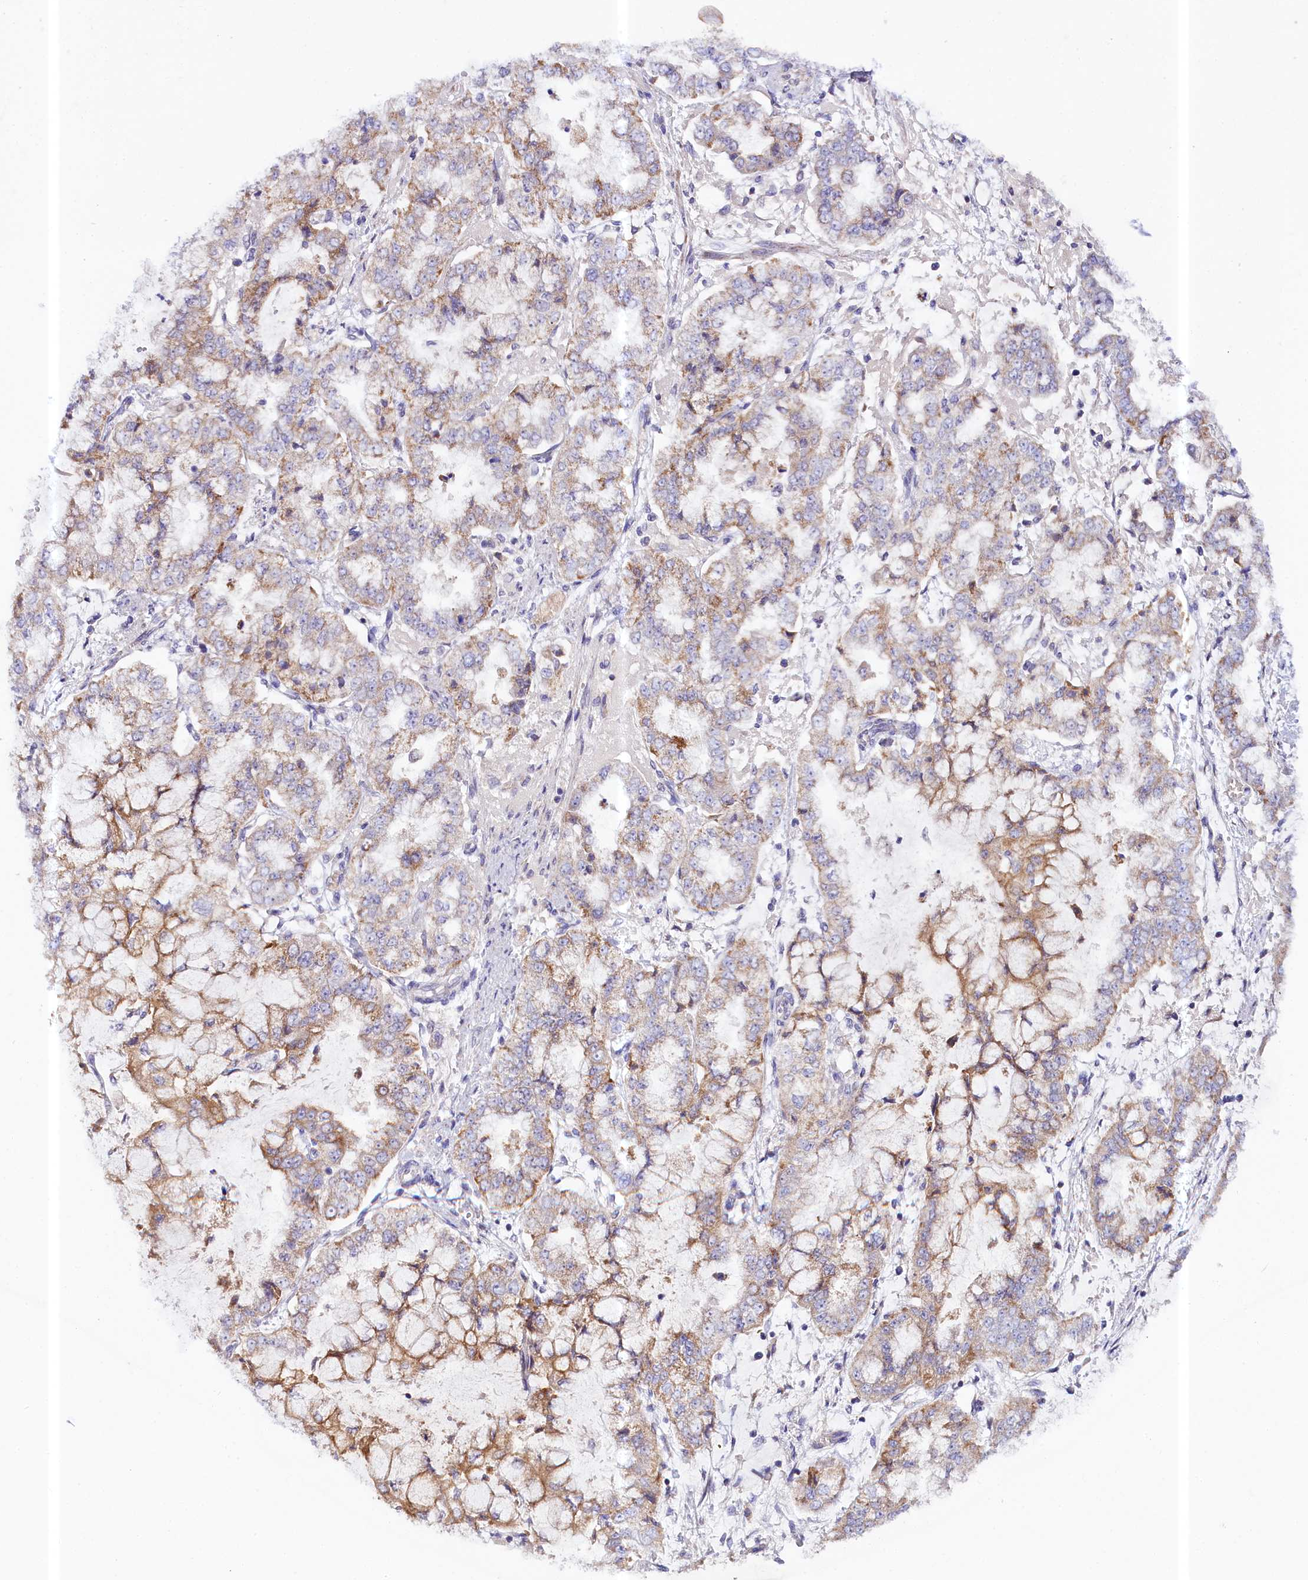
{"staining": {"intensity": "moderate", "quantity": ">75%", "location": "cytoplasmic/membranous"}, "tissue": "stomach cancer", "cell_type": "Tumor cells", "image_type": "cancer", "snomed": [{"axis": "morphology", "description": "Adenocarcinoma, NOS"}, {"axis": "topography", "description": "Stomach"}], "caption": "Moderate cytoplasmic/membranous staining for a protein is present in about >75% of tumor cells of stomach cancer using IHC.", "gene": "CEP295", "patient": {"sex": "male", "age": 76}}